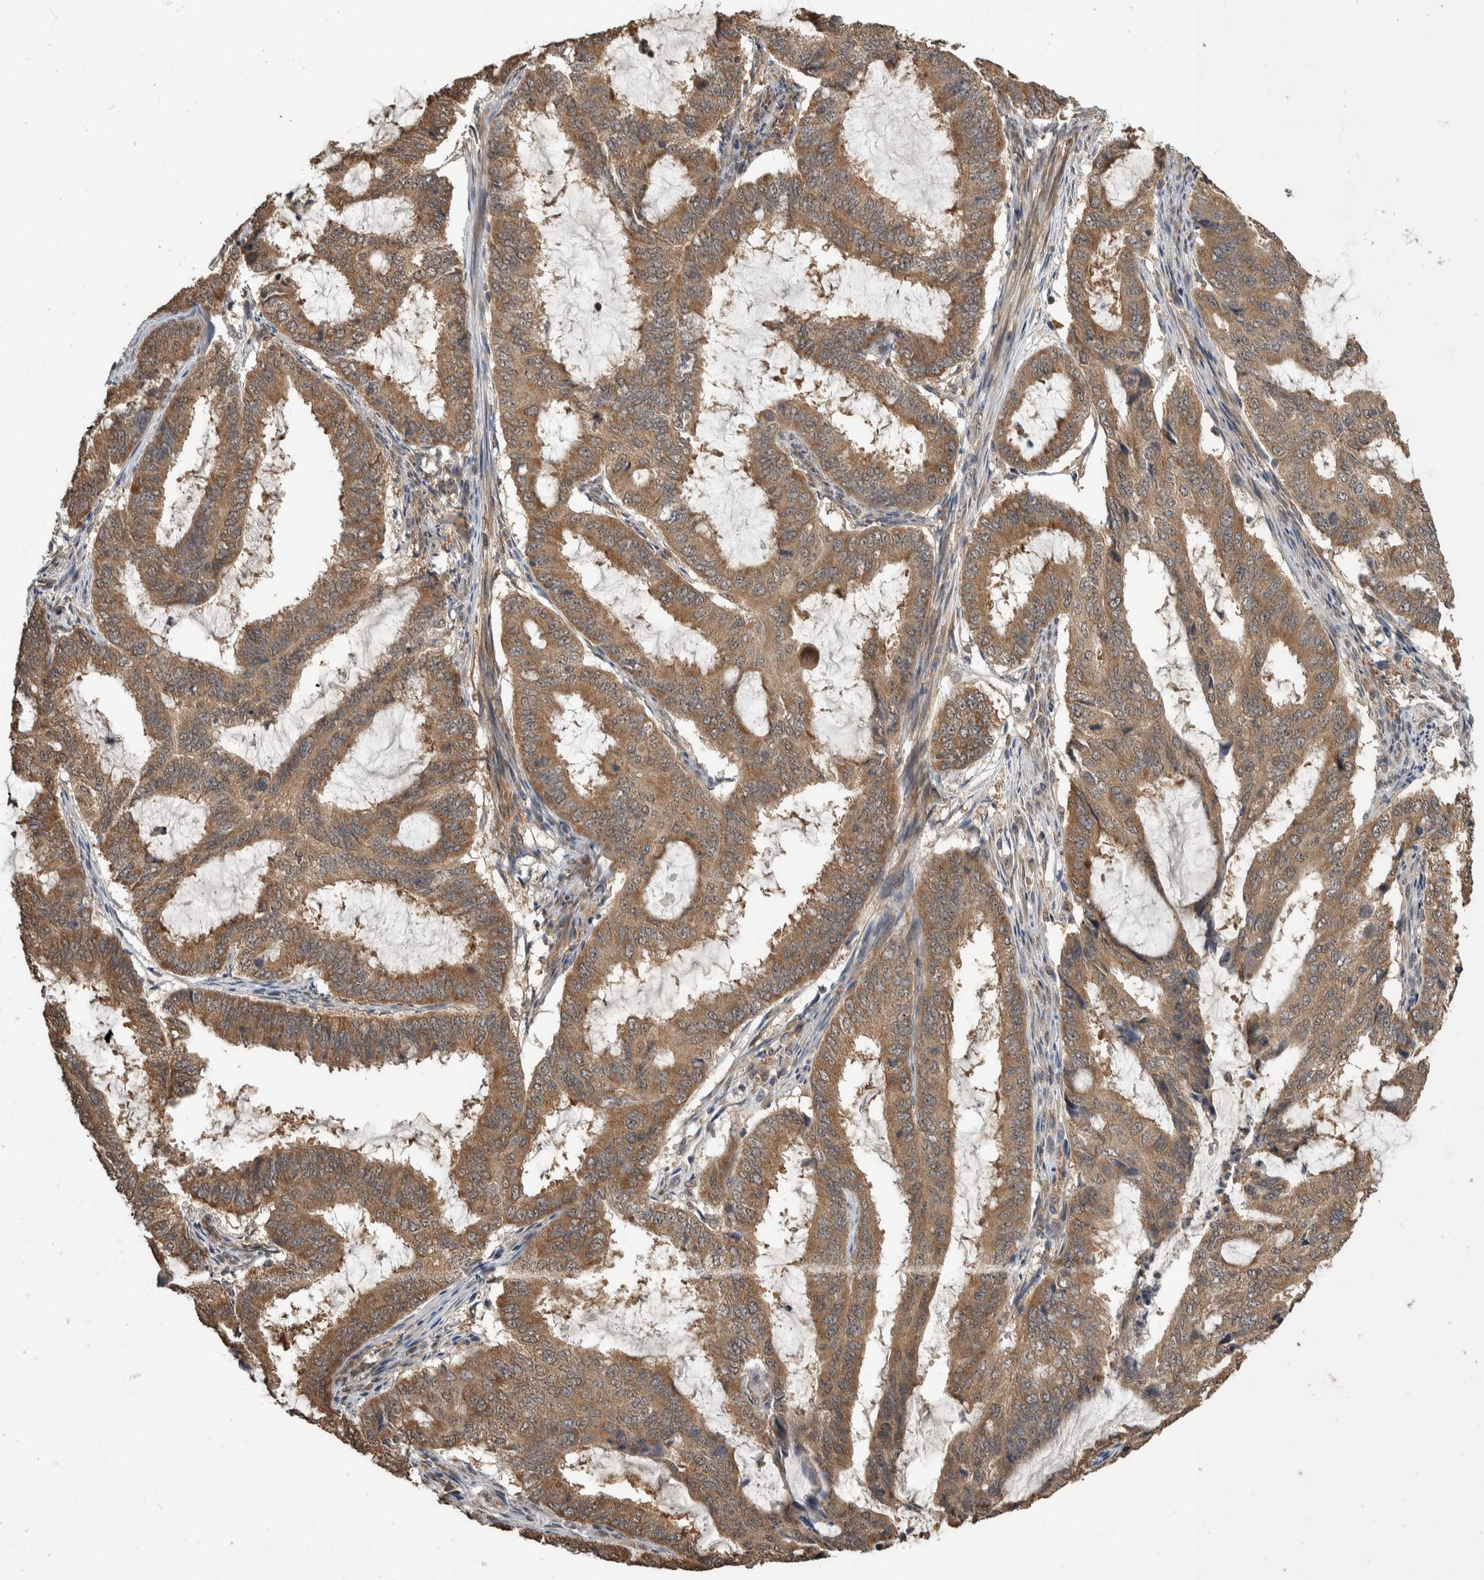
{"staining": {"intensity": "moderate", "quantity": ">75%", "location": "cytoplasmic/membranous"}, "tissue": "endometrial cancer", "cell_type": "Tumor cells", "image_type": "cancer", "snomed": [{"axis": "morphology", "description": "Adenocarcinoma, NOS"}, {"axis": "topography", "description": "Endometrium"}], "caption": "Immunohistochemical staining of human endometrial cancer displays moderate cytoplasmic/membranous protein staining in about >75% of tumor cells.", "gene": "DVL2", "patient": {"sex": "female", "age": 51}}